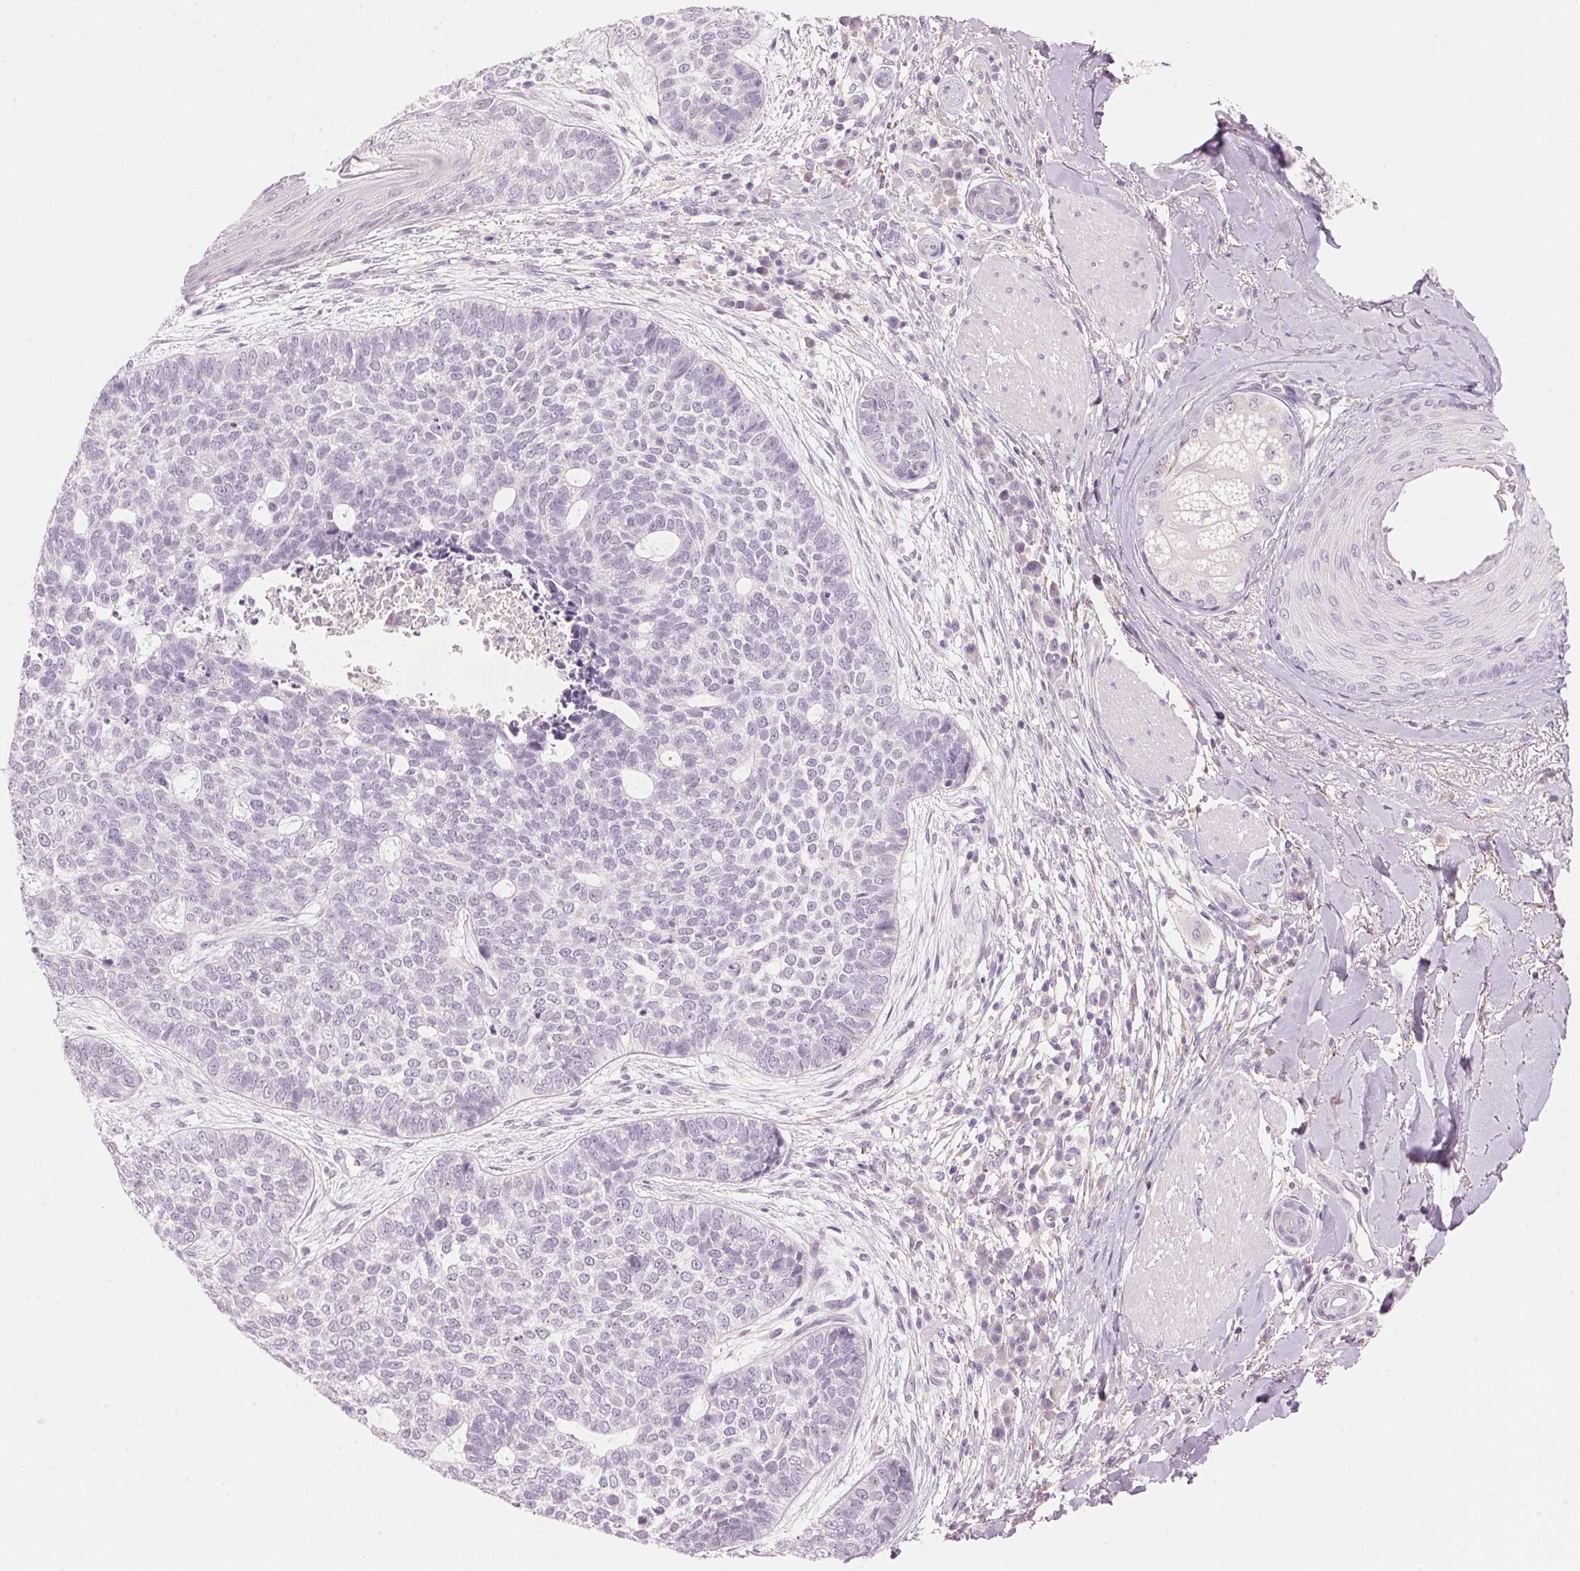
{"staining": {"intensity": "negative", "quantity": "none", "location": "none"}, "tissue": "skin cancer", "cell_type": "Tumor cells", "image_type": "cancer", "snomed": [{"axis": "morphology", "description": "Basal cell carcinoma"}, {"axis": "topography", "description": "Skin"}], "caption": "Immunohistochemistry (IHC) photomicrograph of skin basal cell carcinoma stained for a protein (brown), which reveals no expression in tumor cells. Brightfield microscopy of IHC stained with DAB (3,3'-diaminobenzidine) (brown) and hematoxylin (blue), captured at high magnification.", "gene": "CYP11B1", "patient": {"sex": "female", "age": 69}}